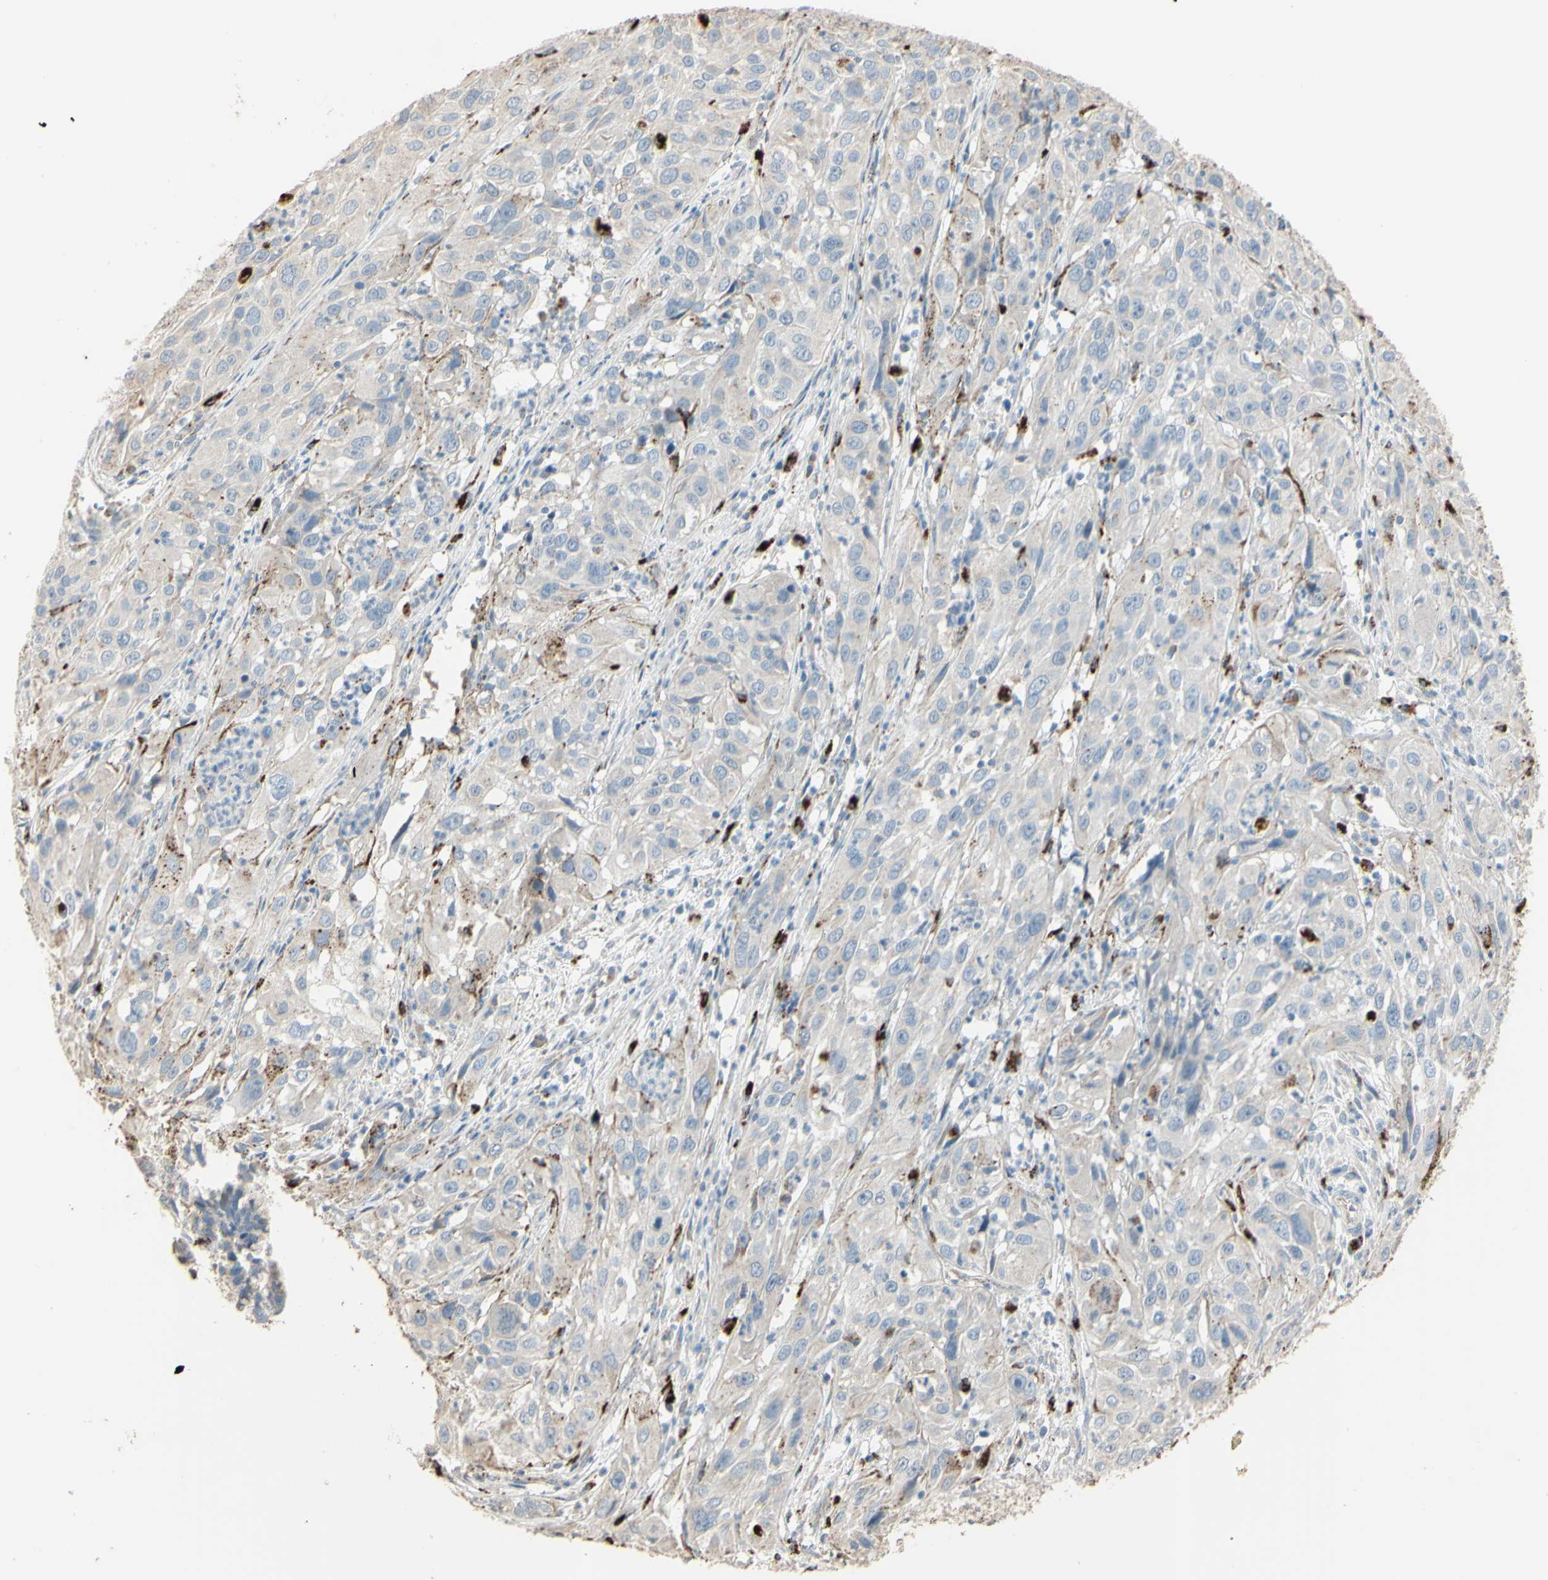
{"staining": {"intensity": "weak", "quantity": ">75%", "location": "cytoplasmic/membranous"}, "tissue": "cervical cancer", "cell_type": "Tumor cells", "image_type": "cancer", "snomed": [{"axis": "morphology", "description": "Squamous cell carcinoma, NOS"}, {"axis": "topography", "description": "Cervix"}], "caption": "Human squamous cell carcinoma (cervical) stained with a protein marker reveals weak staining in tumor cells.", "gene": "ANGPTL1", "patient": {"sex": "female", "age": 32}}